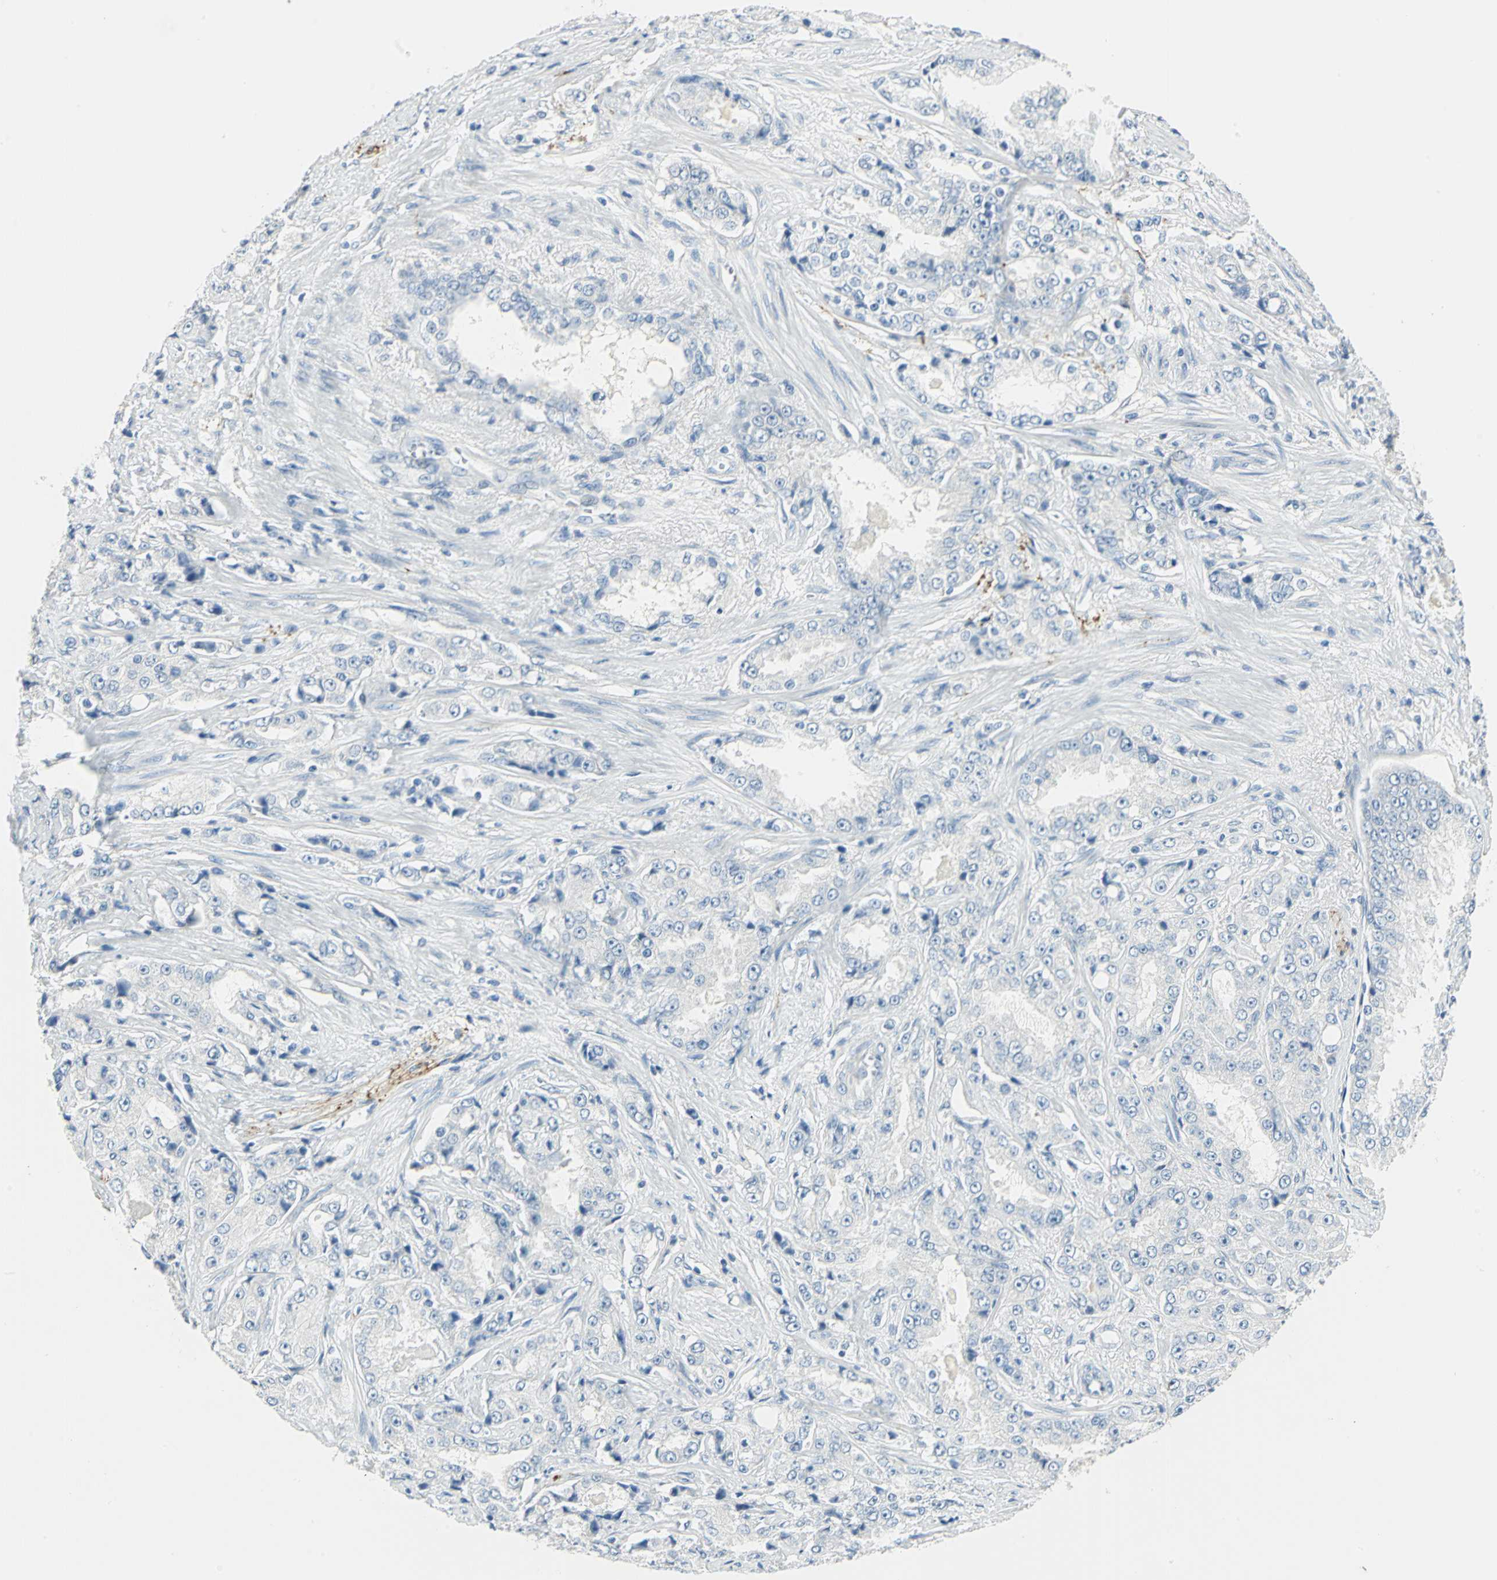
{"staining": {"intensity": "negative", "quantity": "none", "location": "none"}, "tissue": "prostate cancer", "cell_type": "Tumor cells", "image_type": "cancer", "snomed": [{"axis": "morphology", "description": "Adenocarcinoma, High grade"}, {"axis": "topography", "description": "Prostate"}], "caption": "There is no significant positivity in tumor cells of prostate cancer (adenocarcinoma (high-grade)).", "gene": "UCHL1", "patient": {"sex": "male", "age": 73}}